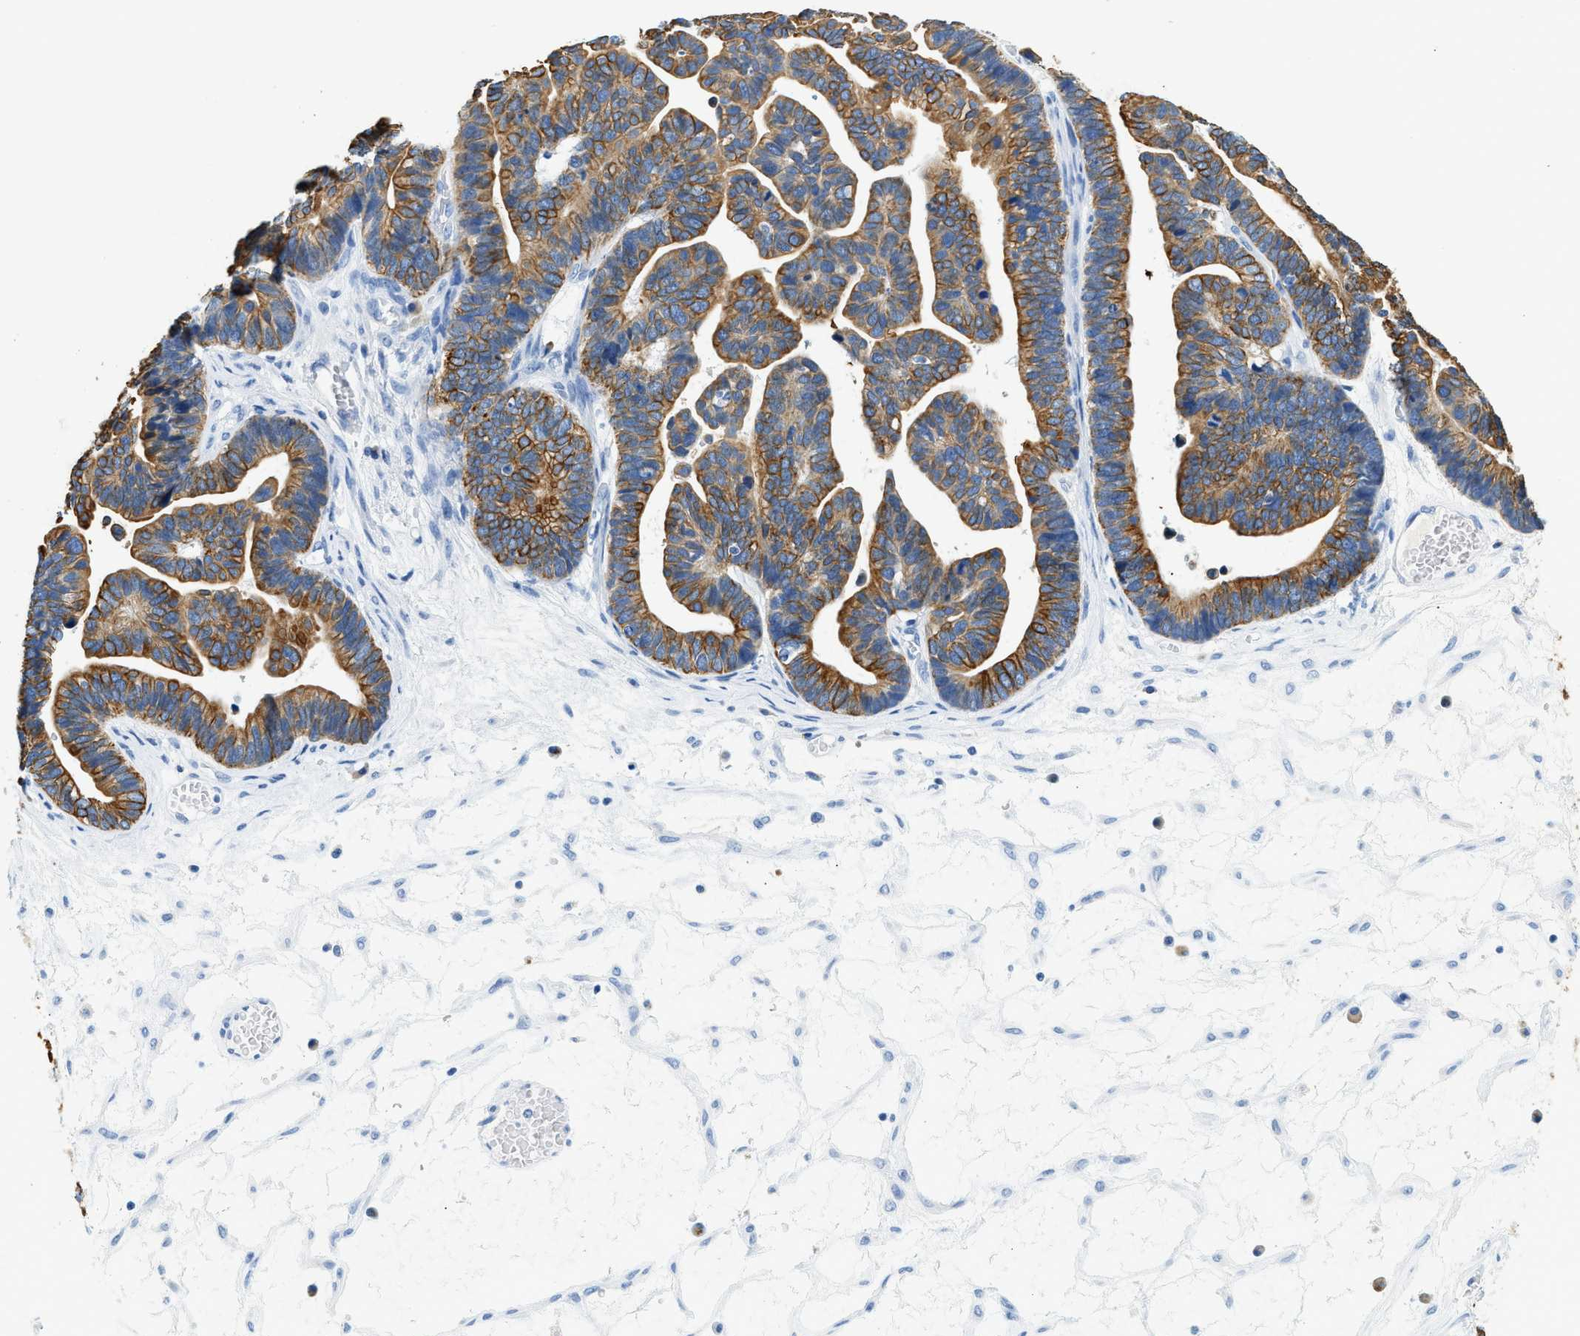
{"staining": {"intensity": "moderate", "quantity": ">75%", "location": "cytoplasmic/membranous"}, "tissue": "ovarian cancer", "cell_type": "Tumor cells", "image_type": "cancer", "snomed": [{"axis": "morphology", "description": "Cystadenocarcinoma, serous, NOS"}, {"axis": "topography", "description": "Ovary"}], "caption": "A micrograph of ovarian cancer stained for a protein reveals moderate cytoplasmic/membranous brown staining in tumor cells.", "gene": "STXBP2", "patient": {"sex": "female", "age": 56}}